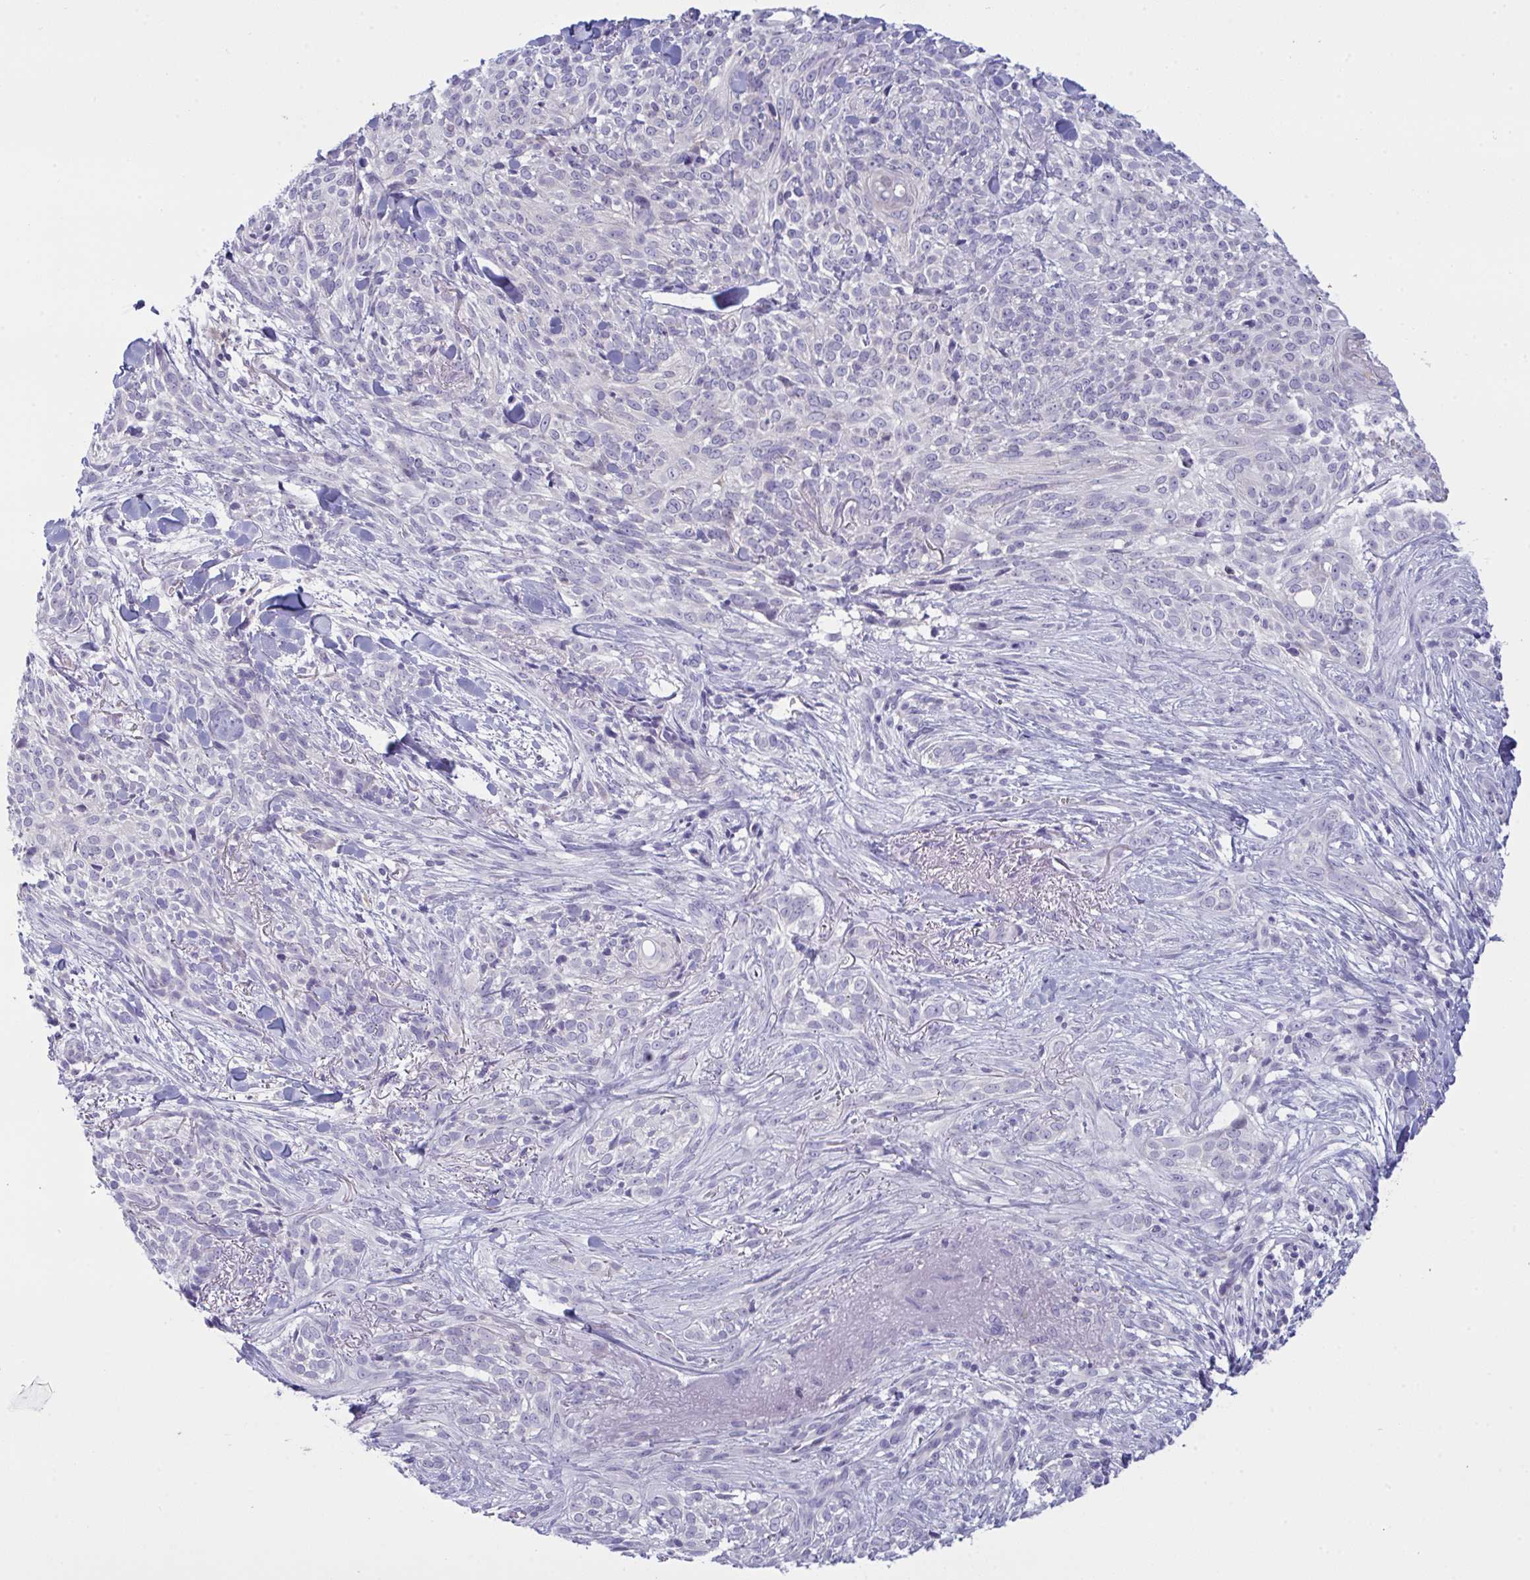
{"staining": {"intensity": "negative", "quantity": "none", "location": "none"}, "tissue": "skin cancer", "cell_type": "Tumor cells", "image_type": "cancer", "snomed": [{"axis": "morphology", "description": "Basal cell carcinoma"}, {"axis": "topography", "description": "Skin"}, {"axis": "topography", "description": "Skin of face"}], "caption": "Skin cancer was stained to show a protein in brown. There is no significant expression in tumor cells.", "gene": "TENT5D", "patient": {"sex": "female", "age": 90}}